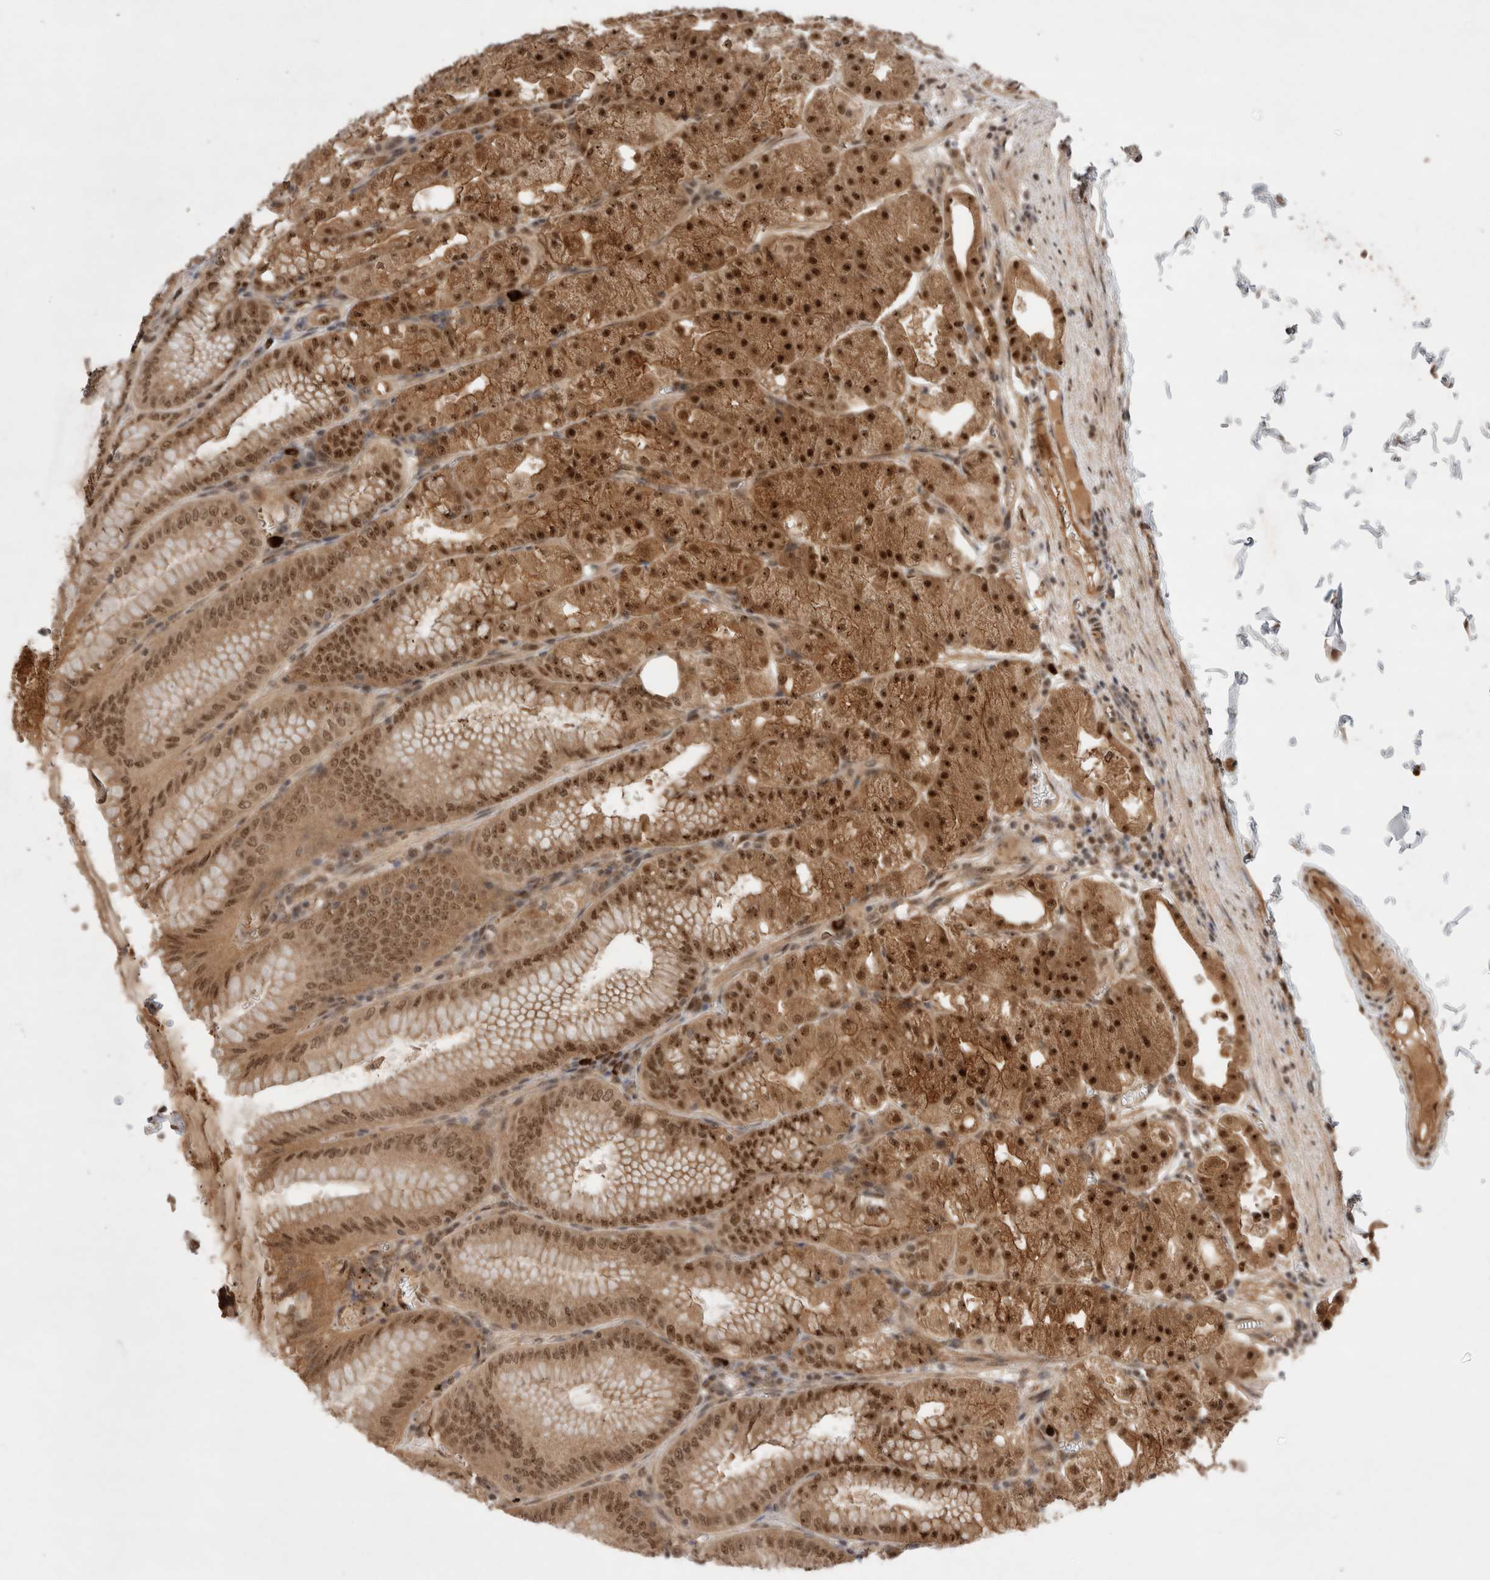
{"staining": {"intensity": "strong", "quantity": ">75%", "location": "cytoplasmic/membranous,nuclear"}, "tissue": "stomach", "cell_type": "Glandular cells", "image_type": "normal", "snomed": [{"axis": "morphology", "description": "Normal tissue, NOS"}, {"axis": "topography", "description": "Stomach, lower"}], "caption": "Glandular cells reveal high levels of strong cytoplasmic/membranous,nuclear staining in approximately >75% of cells in unremarkable human stomach. (DAB = brown stain, brightfield microscopy at high magnification).", "gene": "MPHOSPH6", "patient": {"sex": "male", "age": 71}}